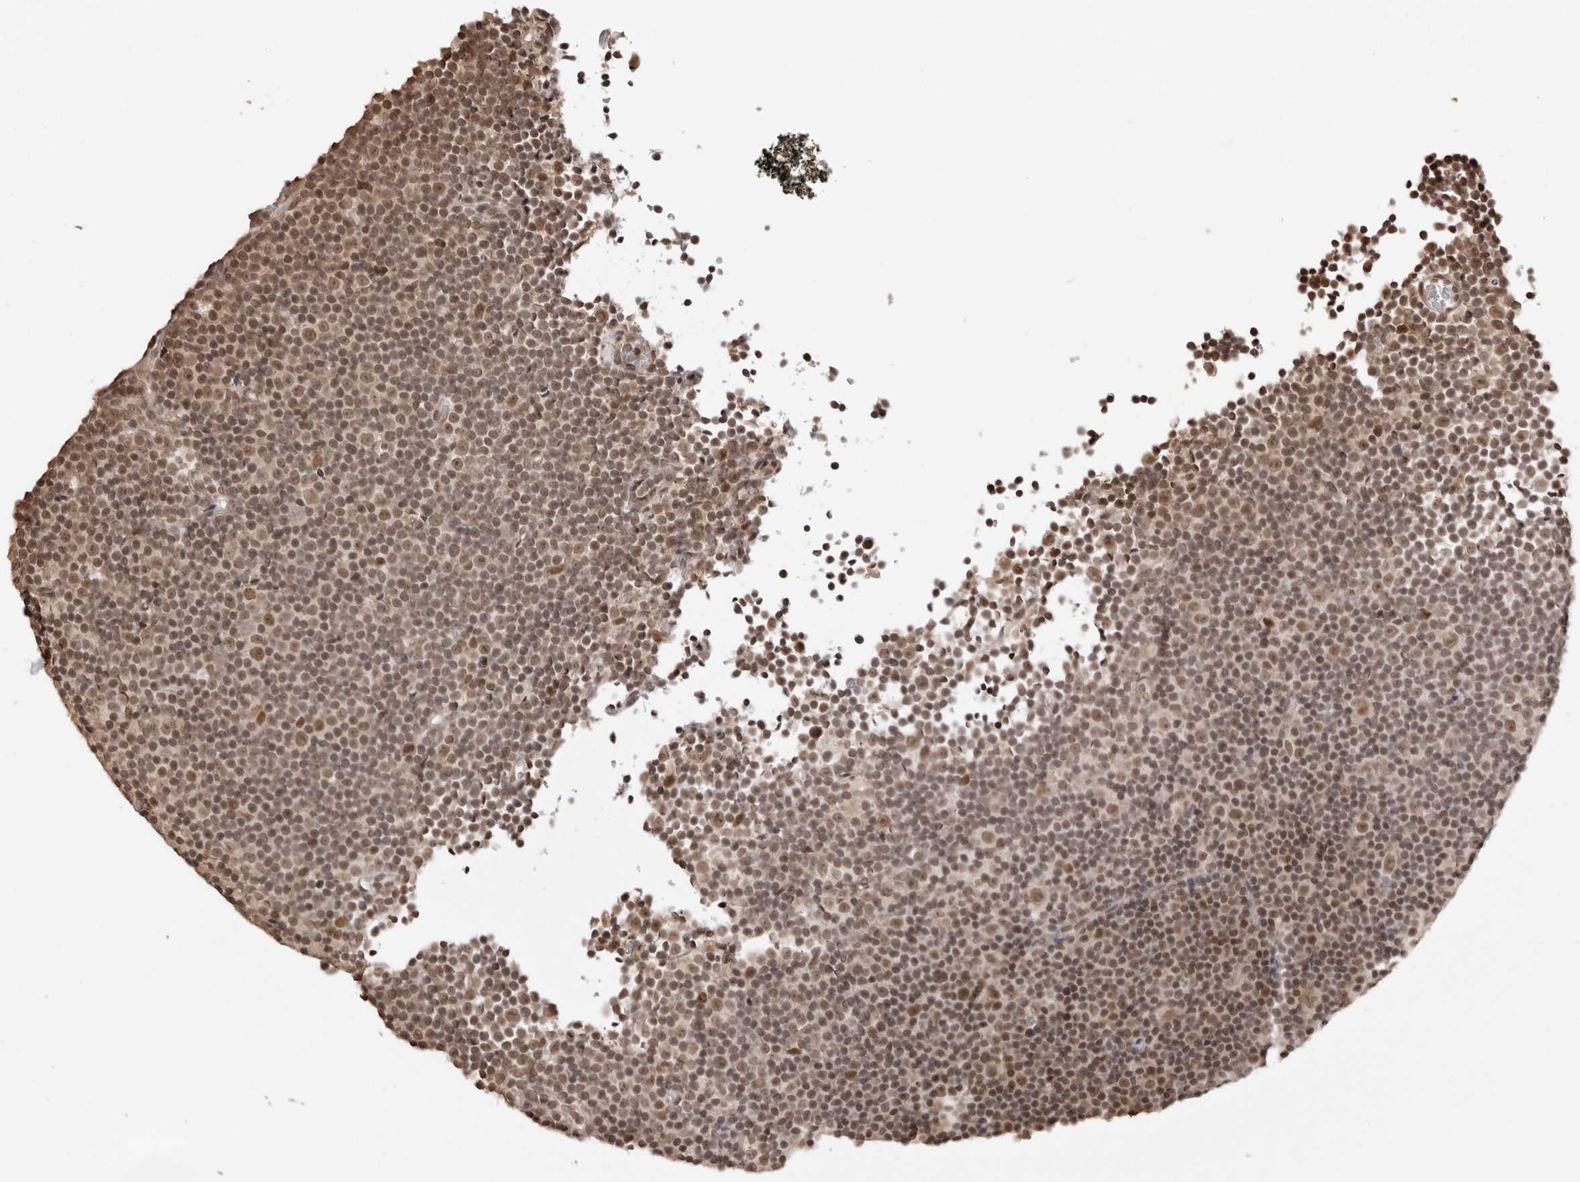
{"staining": {"intensity": "moderate", "quantity": ">75%", "location": "nuclear"}, "tissue": "lymphoma", "cell_type": "Tumor cells", "image_type": "cancer", "snomed": [{"axis": "morphology", "description": "Malignant lymphoma, non-Hodgkin's type, Low grade"}, {"axis": "topography", "description": "Lymph node"}], "caption": "Immunohistochemical staining of human malignant lymphoma, non-Hodgkin's type (low-grade) shows medium levels of moderate nuclear staining in about >75% of tumor cells.", "gene": "SDE2", "patient": {"sex": "female", "age": 67}}